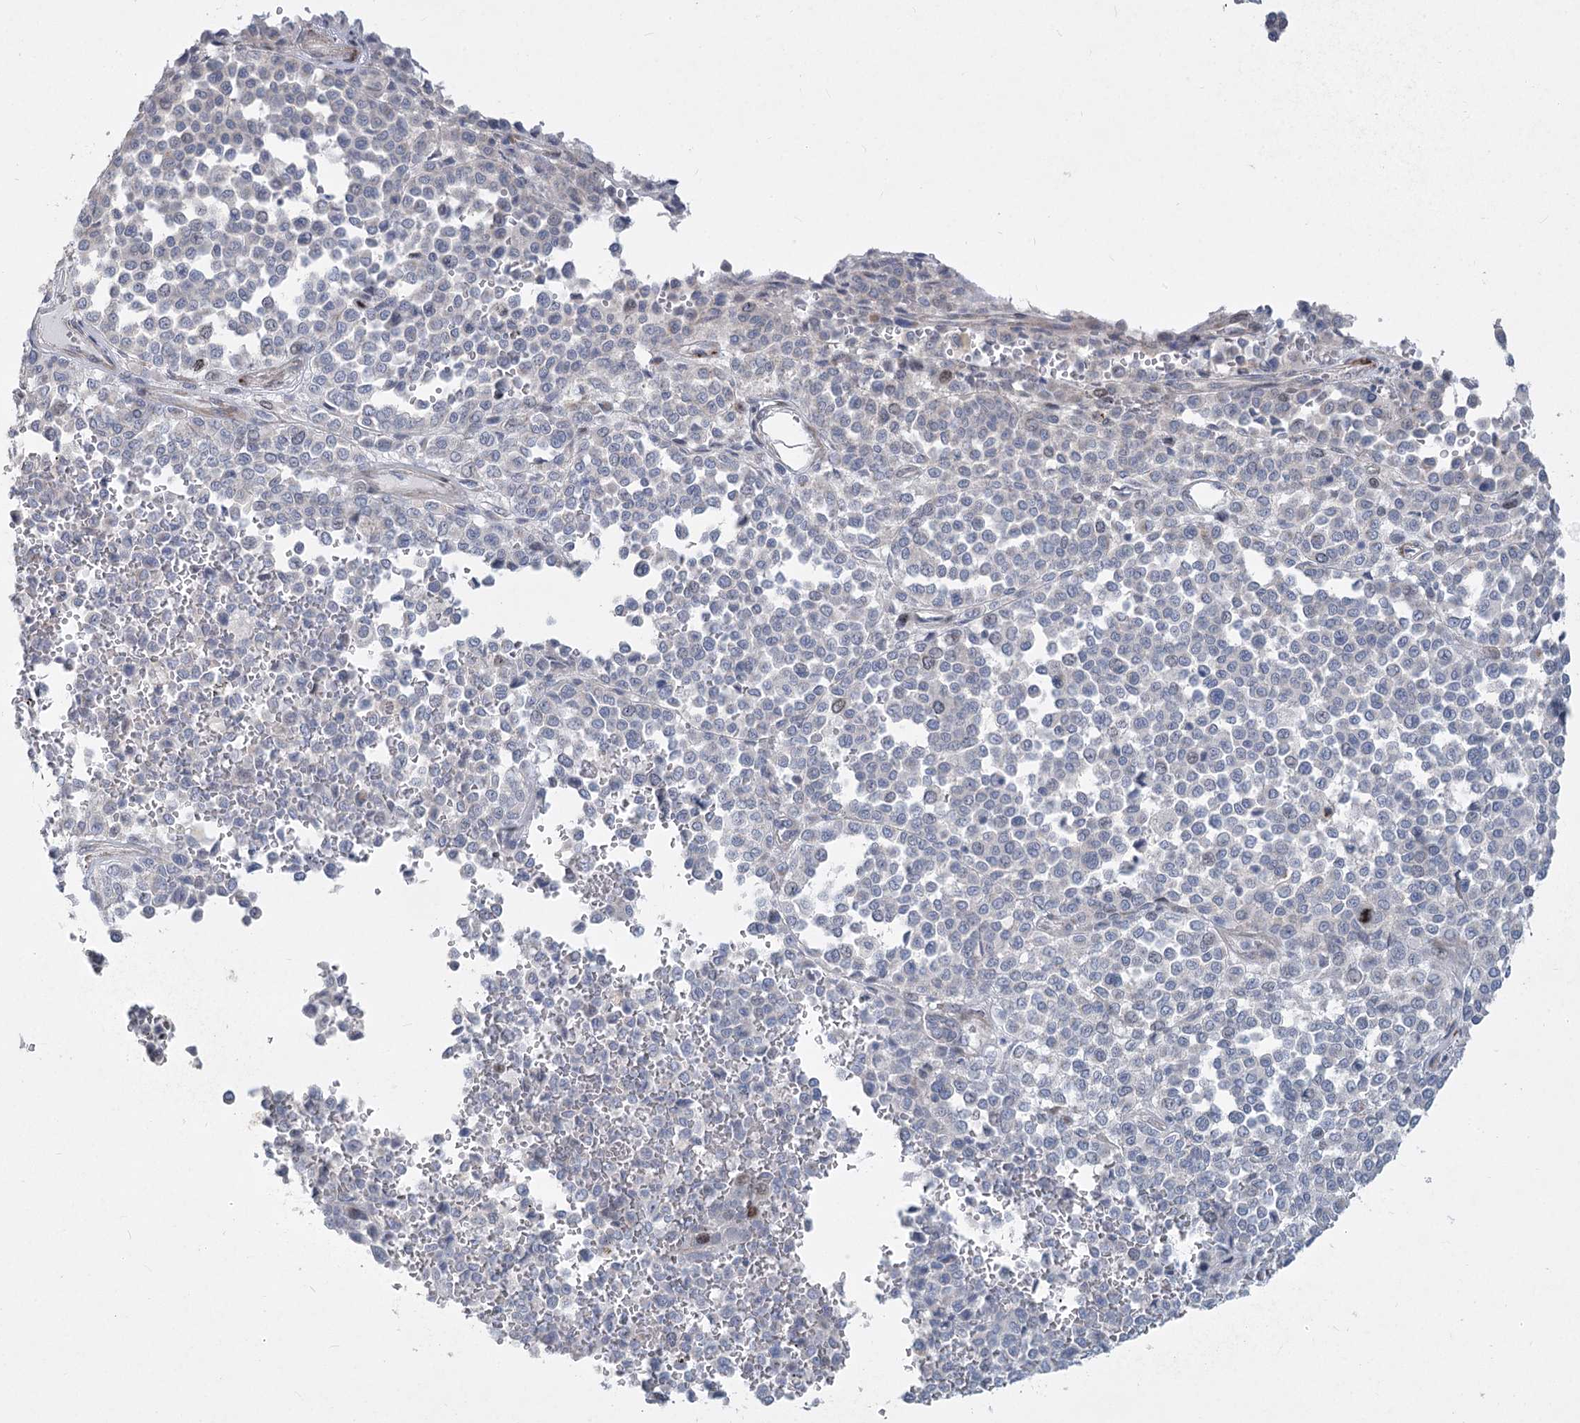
{"staining": {"intensity": "moderate", "quantity": "<25%", "location": "nuclear"}, "tissue": "melanoma", "cell_type": "Tumor cells", "image_type": "cancer", "snomed": [{"axis": "morphology", "description": "Malignant melanoma, Metastatic site"}, {"axis": "topography", "description": "Pancreas"}], "caption": "Brown immunohistochemical staining in human melanoma displays moderate nuclear staining in about <25% of tumor cells.", "gene": "ABITRAM", "patient": {"sex": "female", "age": 30}}